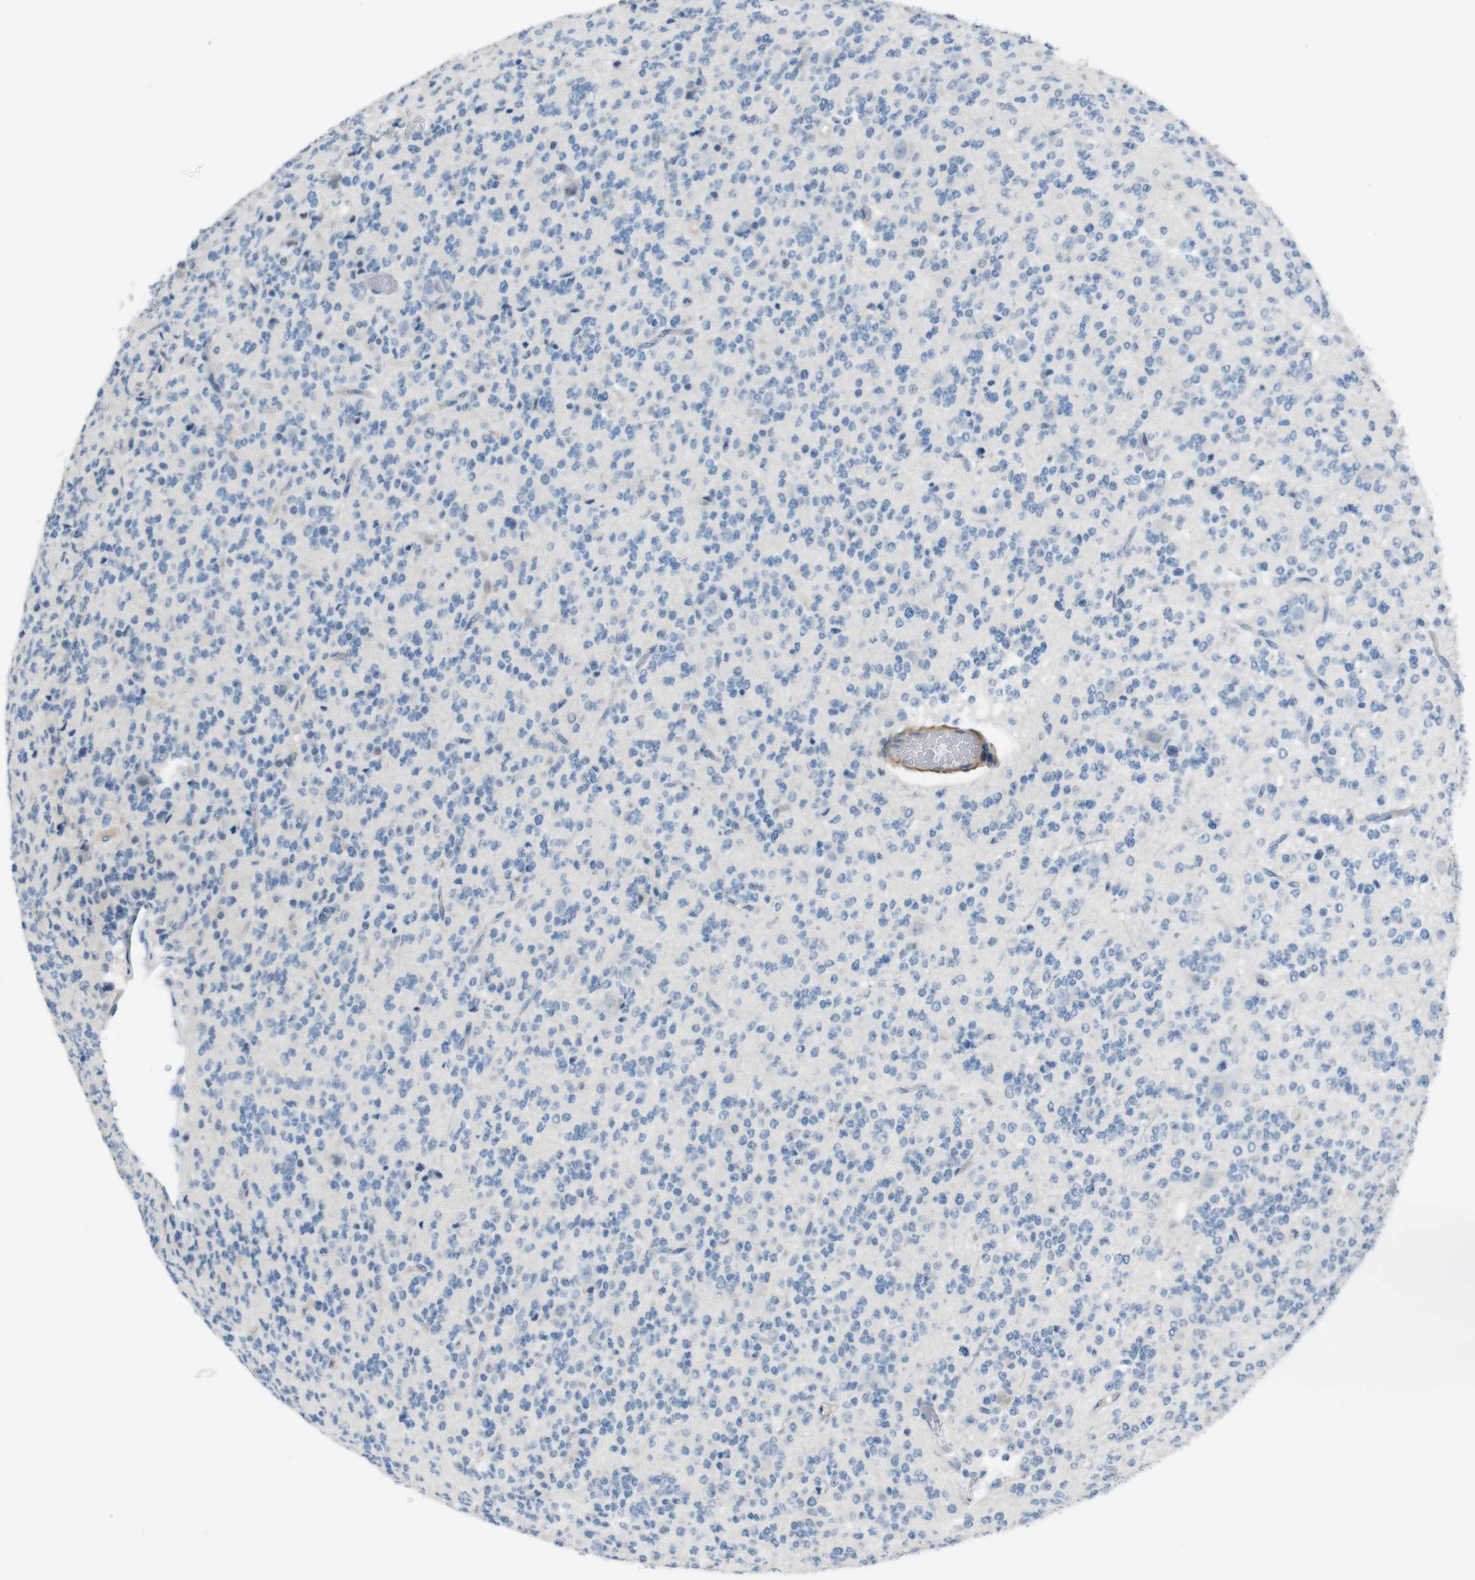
{"staining": {"intensity": "negative", "quantity": "none", "location": "none"}, "tissue": "glioma", "cell_type": "Tumor cells", "image_type": "cancer", "snomed": [{"axis": "morphology", "description": "Glioma, malignant, Low grade"}, {"axis": "topography", "description": "Brain"}], "caption": "Immunohistochemical staining of human glioma shows no significant positivity in tumor cells.", "gene": "HRH2", "patient": {"sex": "male", "age": 38}}